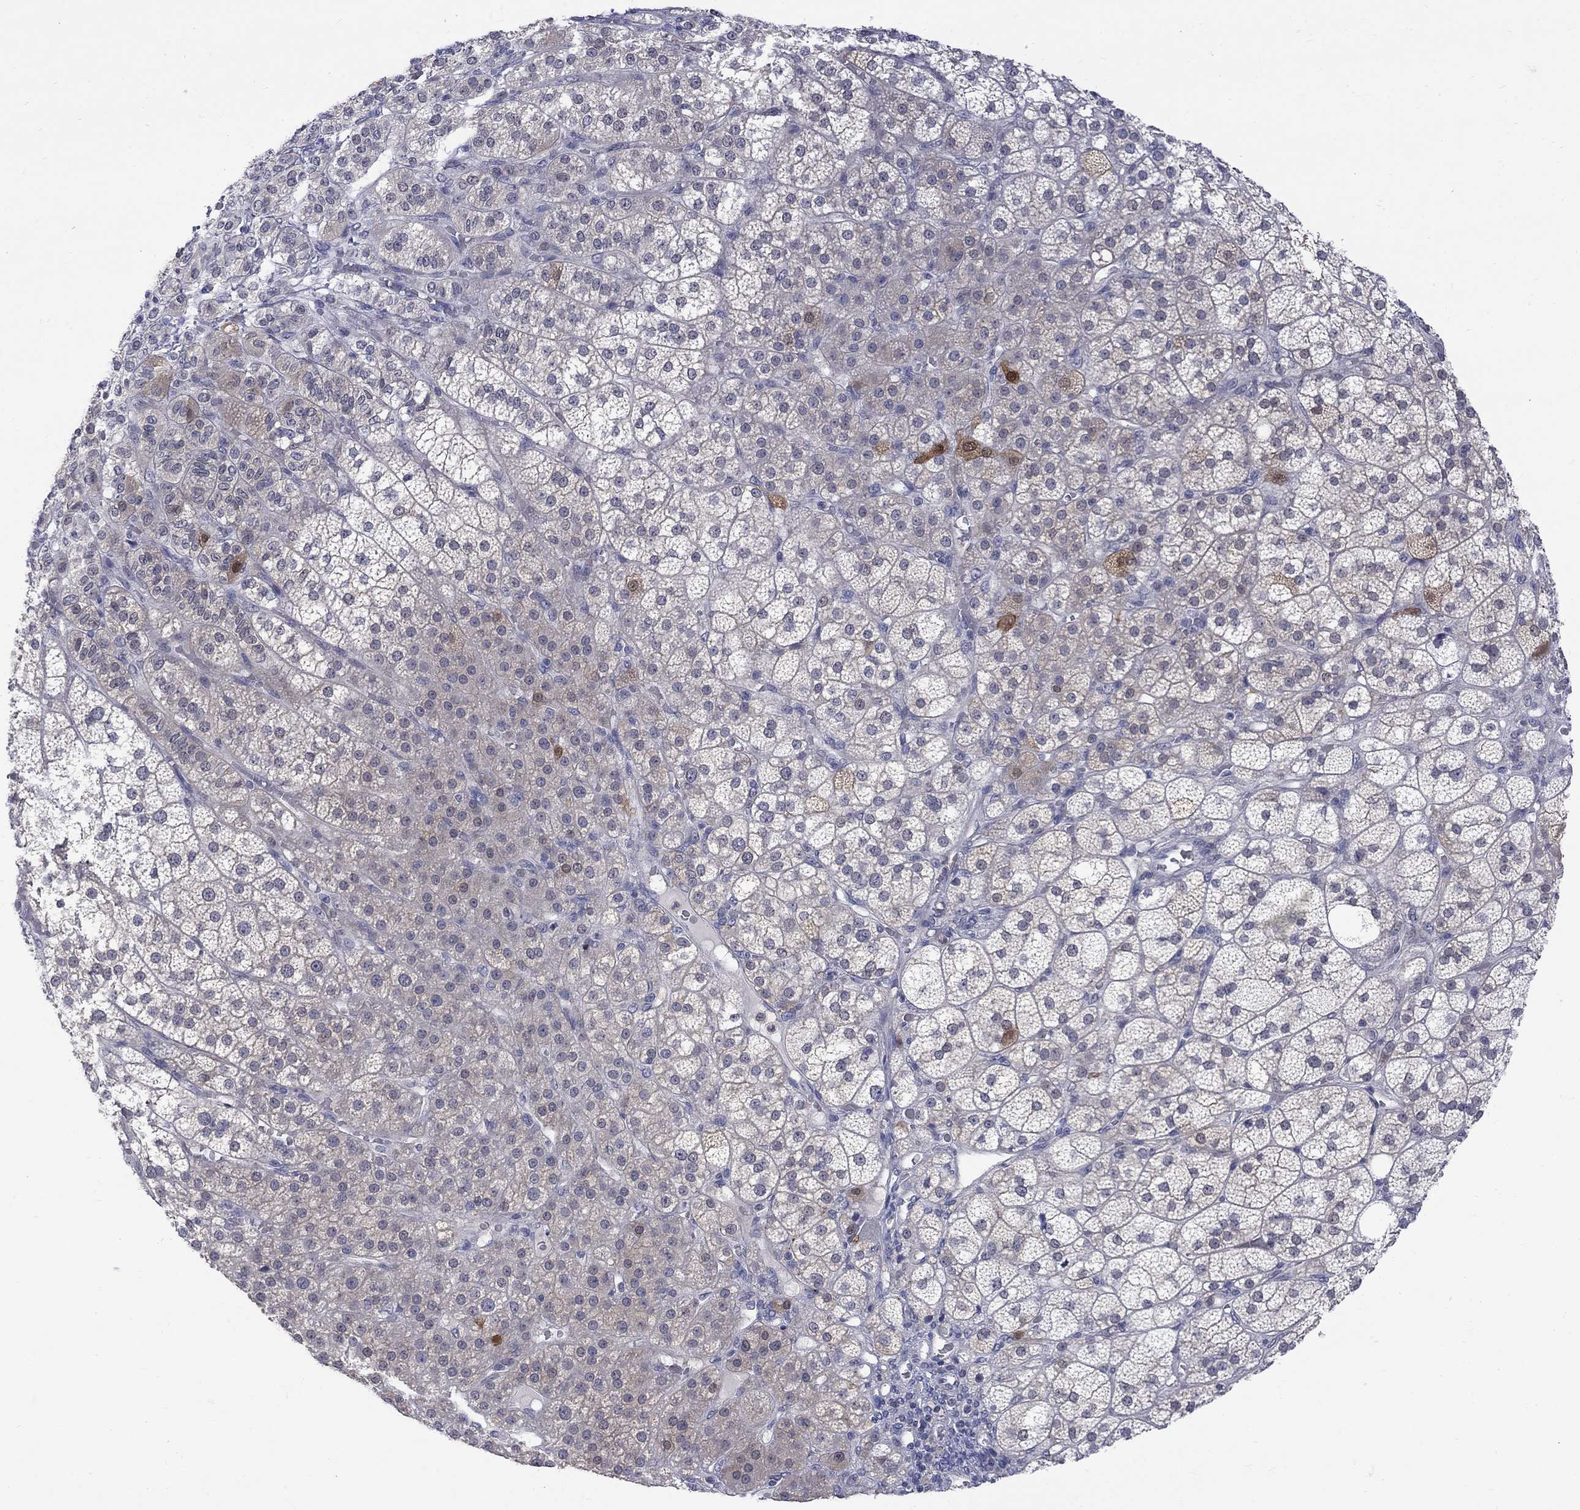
{"staining": {"intensity": "moderate", "quantity": "<25%", "location": "cytoplasmic/membranous"}, "tissue": "adrenal gland", "cell_type": "Glandular cells", "image_type": "normal", "snomed": [{"axis": "morphology", "description": "Normal tissue, NOS"}, {"axis": "topography", "description": "Adrenal gland"}], "caption": "Brown immunohistochemical staining in normal adrenal gland shows moderate cytoplasmic/membranous staining in about <25% of glandular cells.", "gene": "HKDC1", "patient": {"sex": "female", "age": 60}}